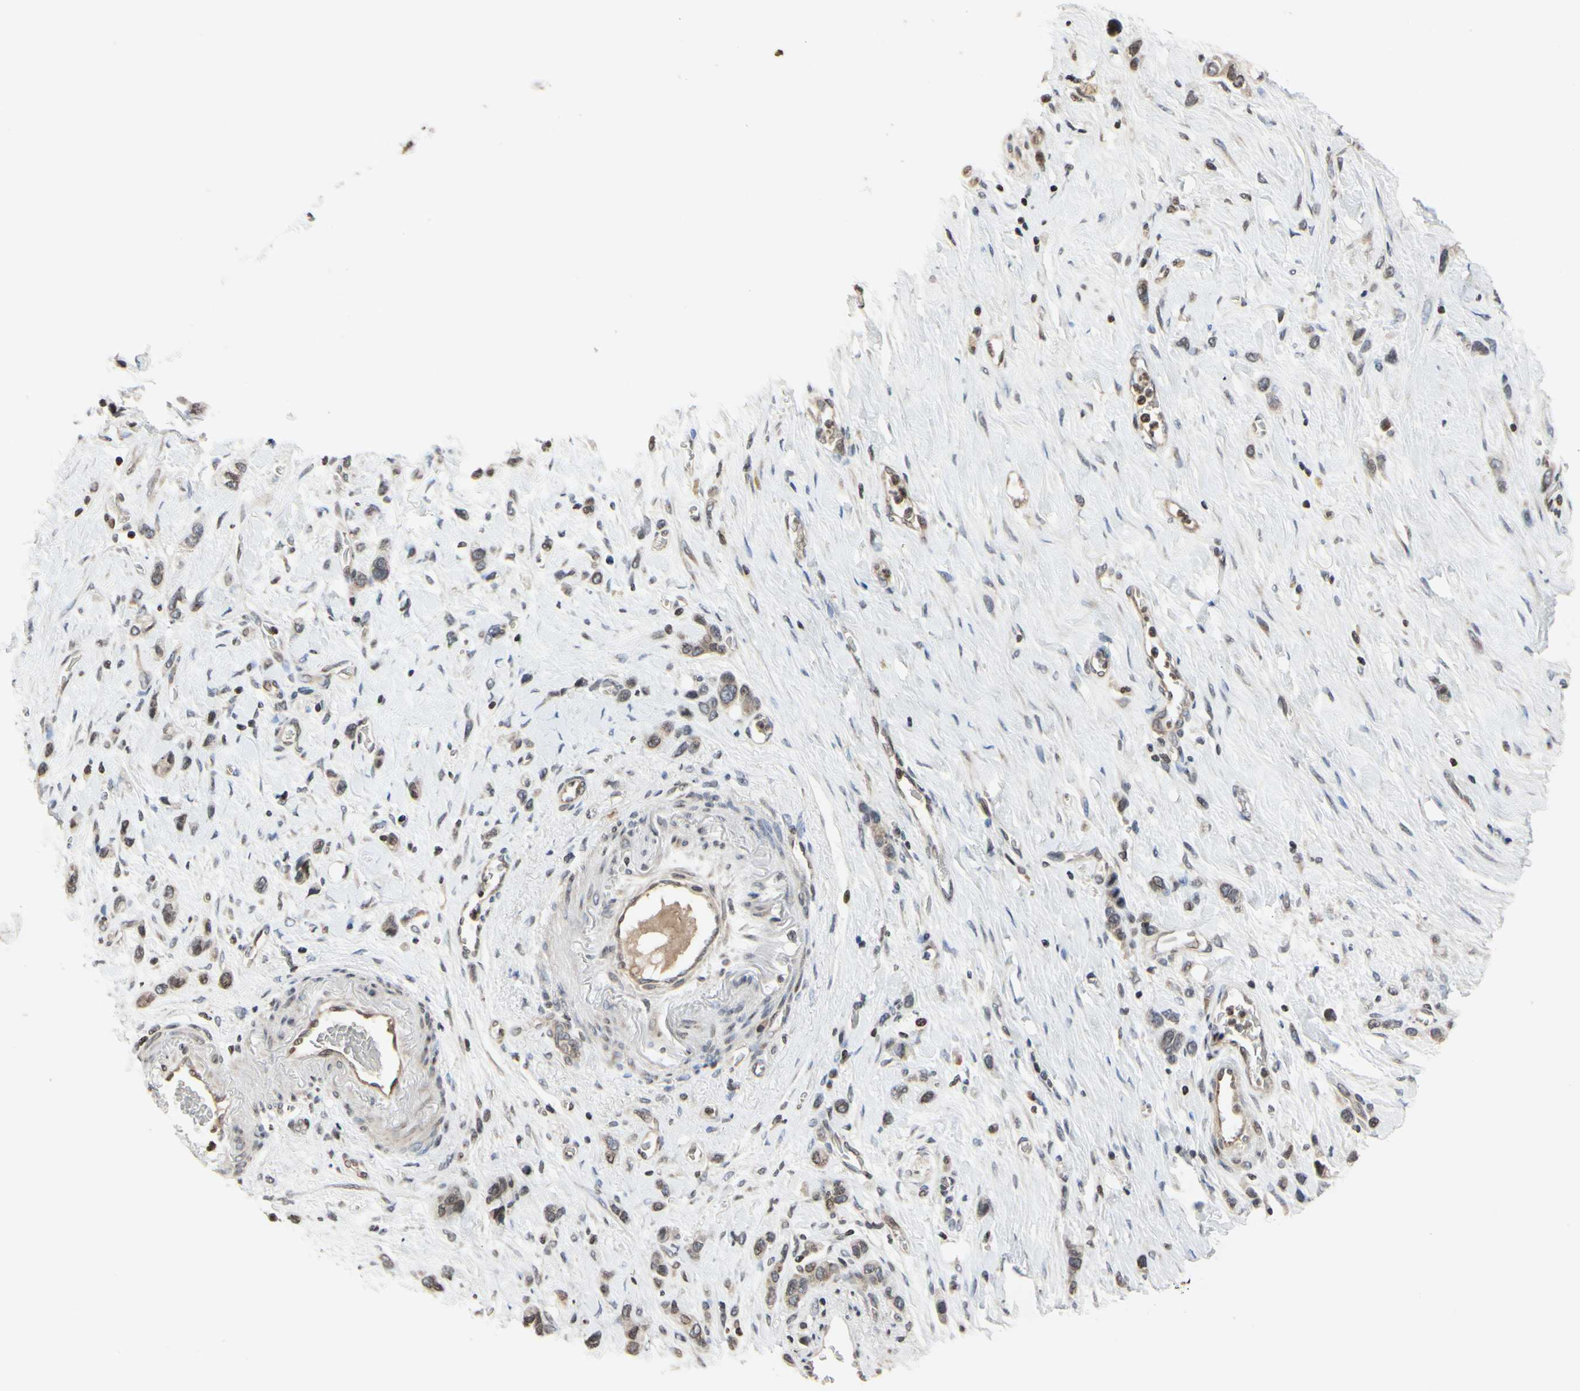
{"staining": {"intensity": "weak", "quantity": "25%-75%", "location": "cytoplasmic/membranous,nuclear"}, "tissue": "stomach cancer", "cell_type": "Tumor cells", "image_type": "cancer", "snomed": [{"axis": "morphology", "description": "Normal tissue, NOS"}, {"axis": "morphology", "description": "Adenocarcinoma, NOS"}, {"axis": "morphology", "description": "Adenocarcinoma, High grade"}, {"axis": "topography", "description": "Stomach, upper"}, {"axis": "topography", "description": "Stomach"}], "caption": "Stomach adenocarcinoma stained with immunohistochemistry displays weak cytoplasmic/membranous and nuclear staining in about 25%-75% of tumor cells.", "gene": "ARG1", "patient": {"sex": "female", "age": 65}}